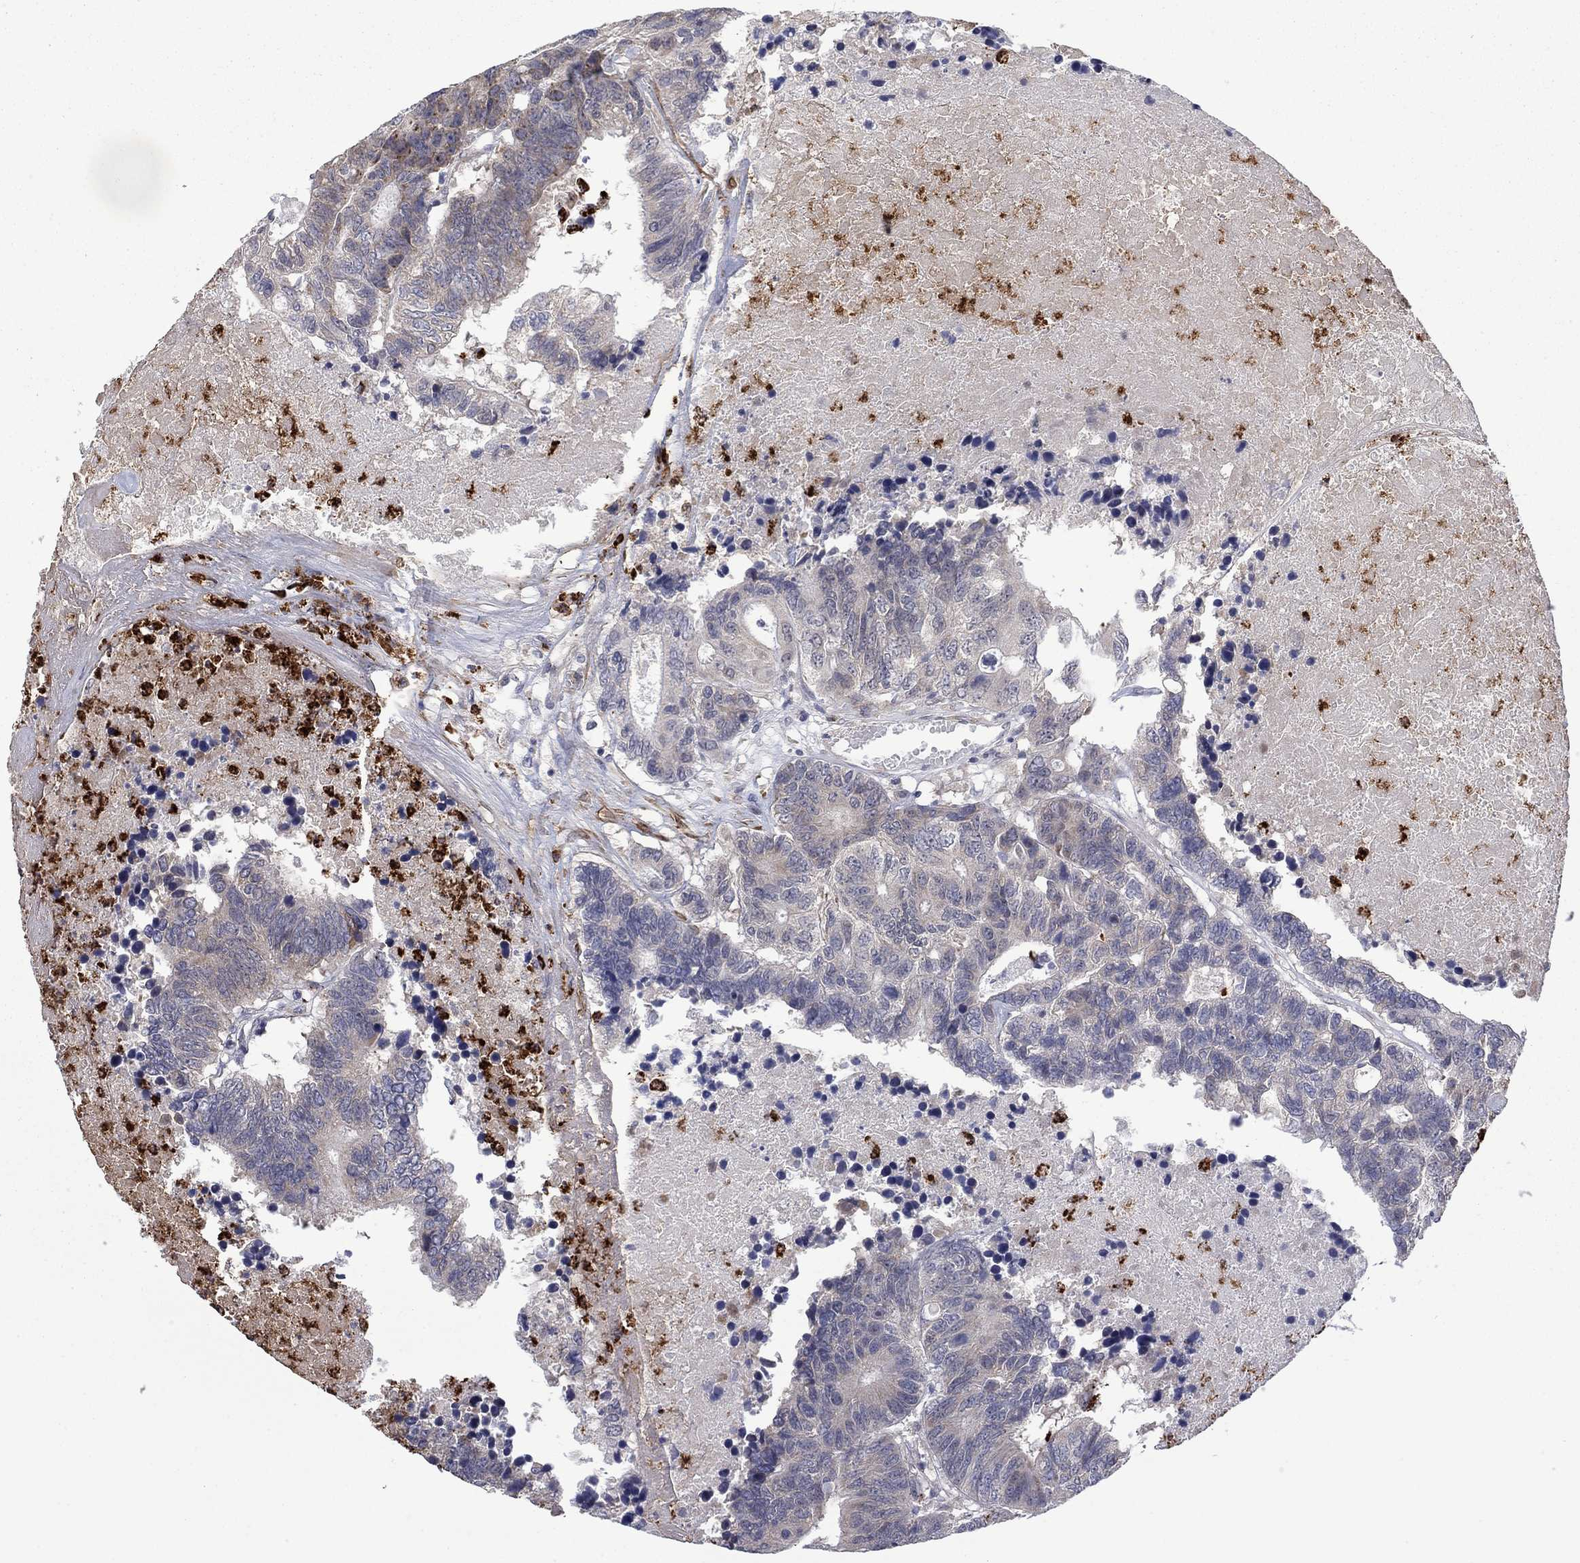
{"staining": {"intensity": "negative", "quantity": "none", "location": "none"}, "tissue": "colorectal cancer", "cell_type": "Tumor cells", "image_type": "cancer", "snomed": [{"axis": "morphology", "description": "Adenocarcinoma, NOS"}, {"axis": "topography", "description": "Colon"}], "caption": "The immunohistochemistry photomicrograph has no significant staining in tumor cells of colorectal cancer tissue.", "gene": "MTRFR", "patient": {"sex": "female", "age": 48}}